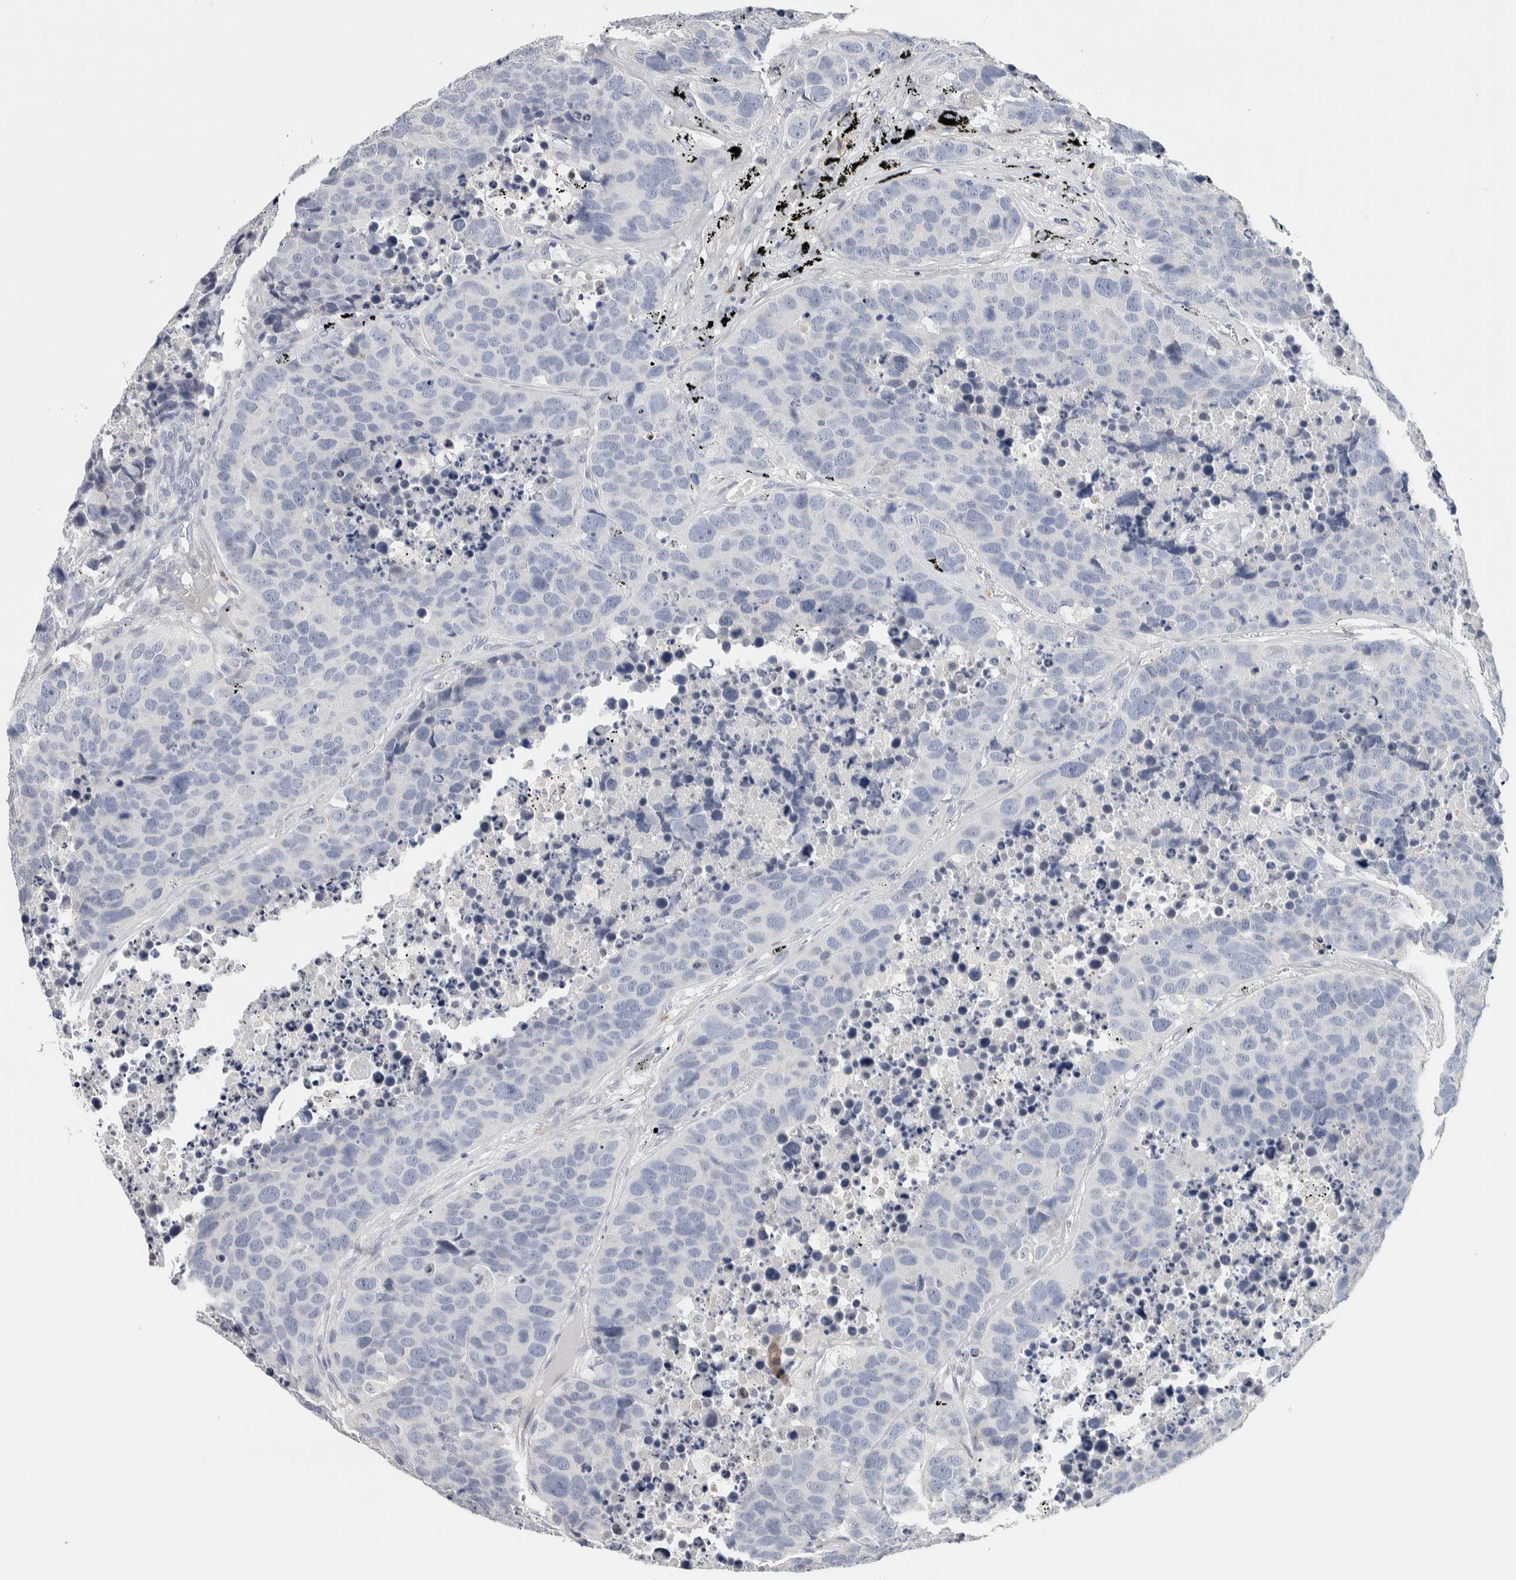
{"staining": {"intensity": "negative", "quantity": "none", "location": "none"}, "tissue": "carcinoid", "cell_type": "Tumor cells", "image_type": "cancer", "snomed": [{"axis": "morphology", "description": "Carcinoid, malignant, NOS"}, {"axis": "topography", "description": "Lung"}], "caption": "This is an immunohistochemistry (IHC) photomicrograph of carcinoid (malignant). There is no positivity in tumor cells.", "gene": "SCN2A", "patient": {"sex": "male", "age": 60}}